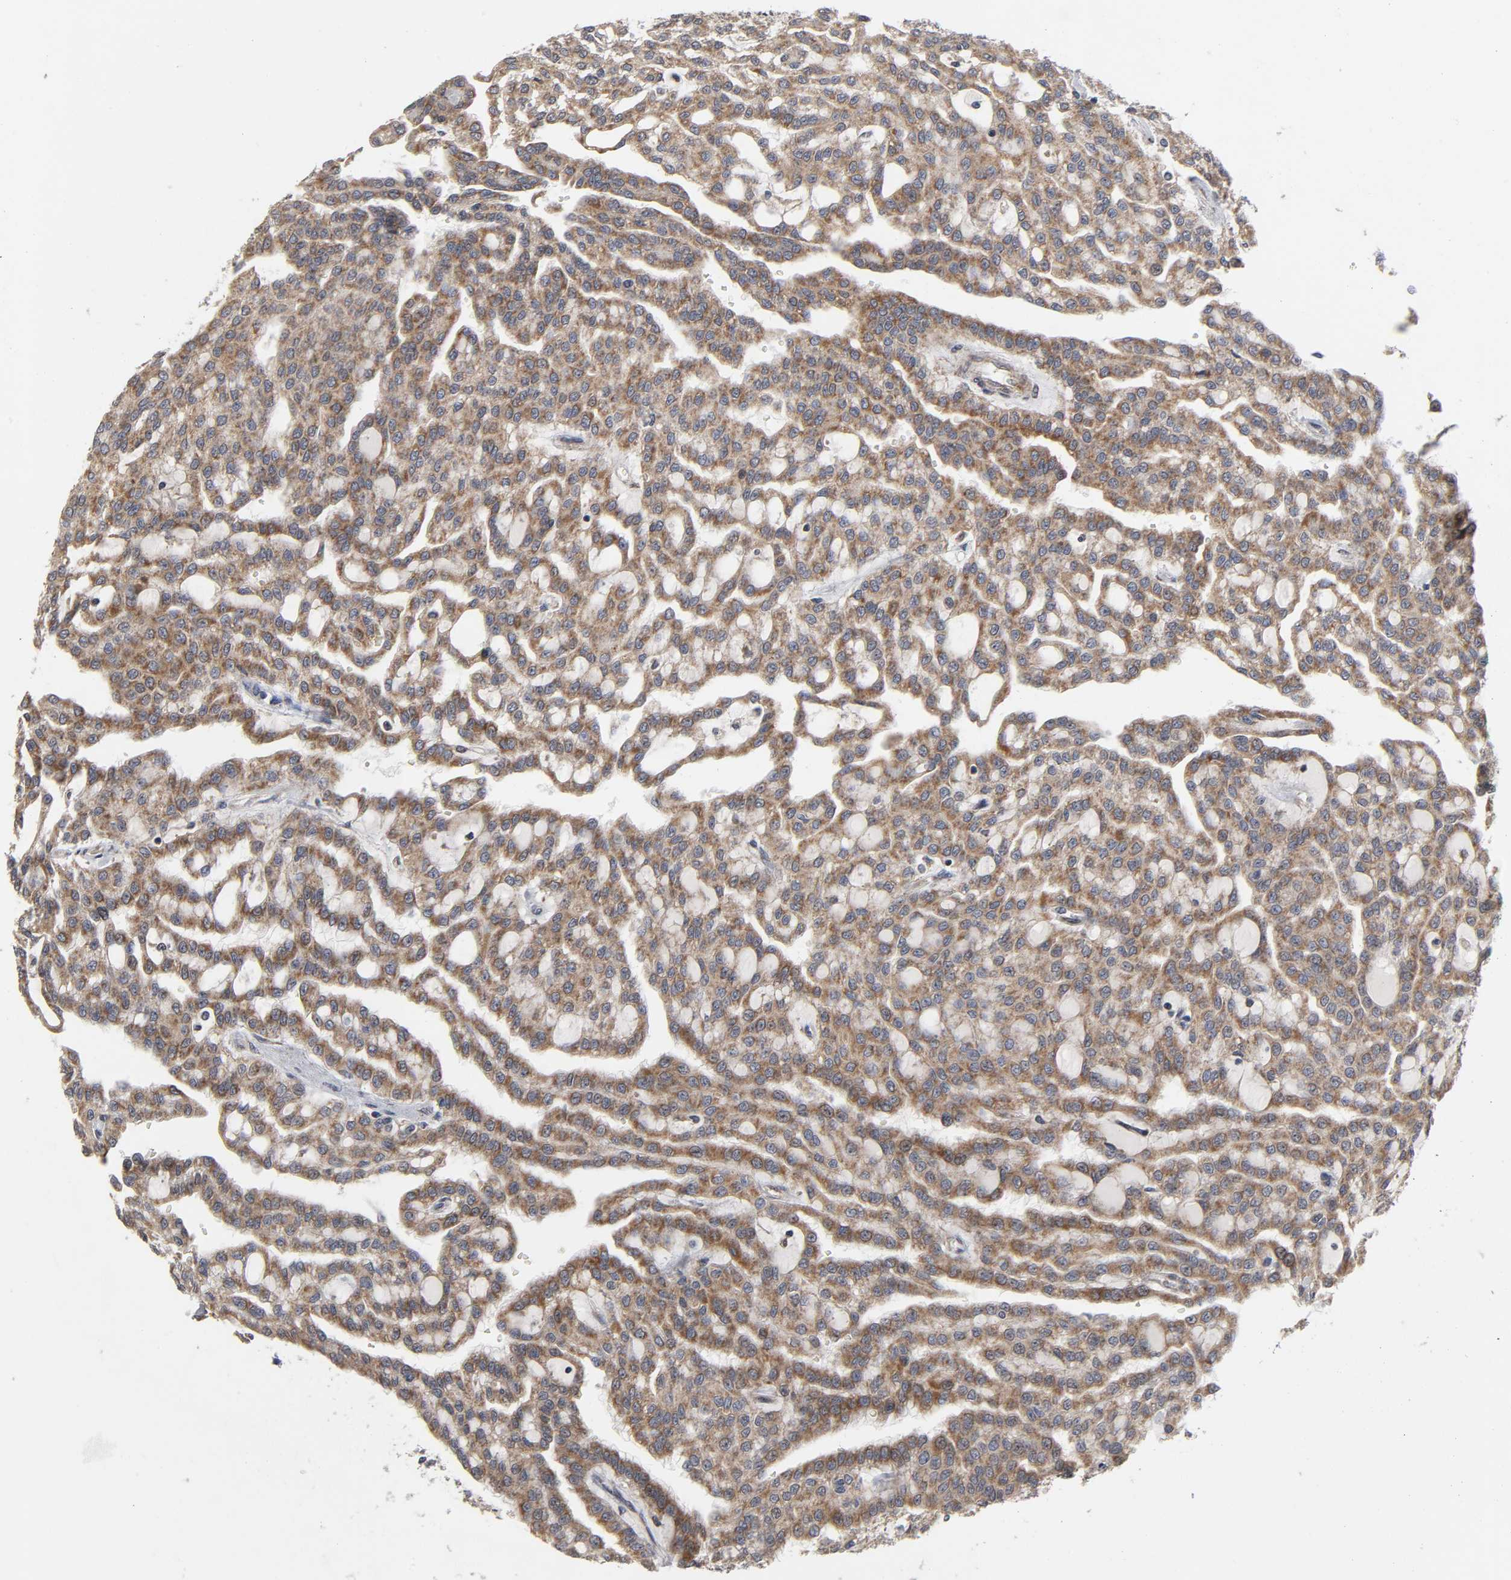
{"staining": {"intensity": "moderate", "quantity": ">75%", "location": "cytoplasmic/membranous"}, "tissue": "renal cancer", "cell_type": "Tumor cells", "image_type": "cancer", "snomed": [{"axis": "morphology", "description": "Adenocarcinoma, NOS"}, {"axis": "topography", "description": "Kidney"}], "caption": "The immunohistochemical stain shows moderate cytoplasmic/membranous staining in tumor cells of renal cancer tissue.", "gene": "SLC30A9", "patient": {"sex": "male", "age": 63}}